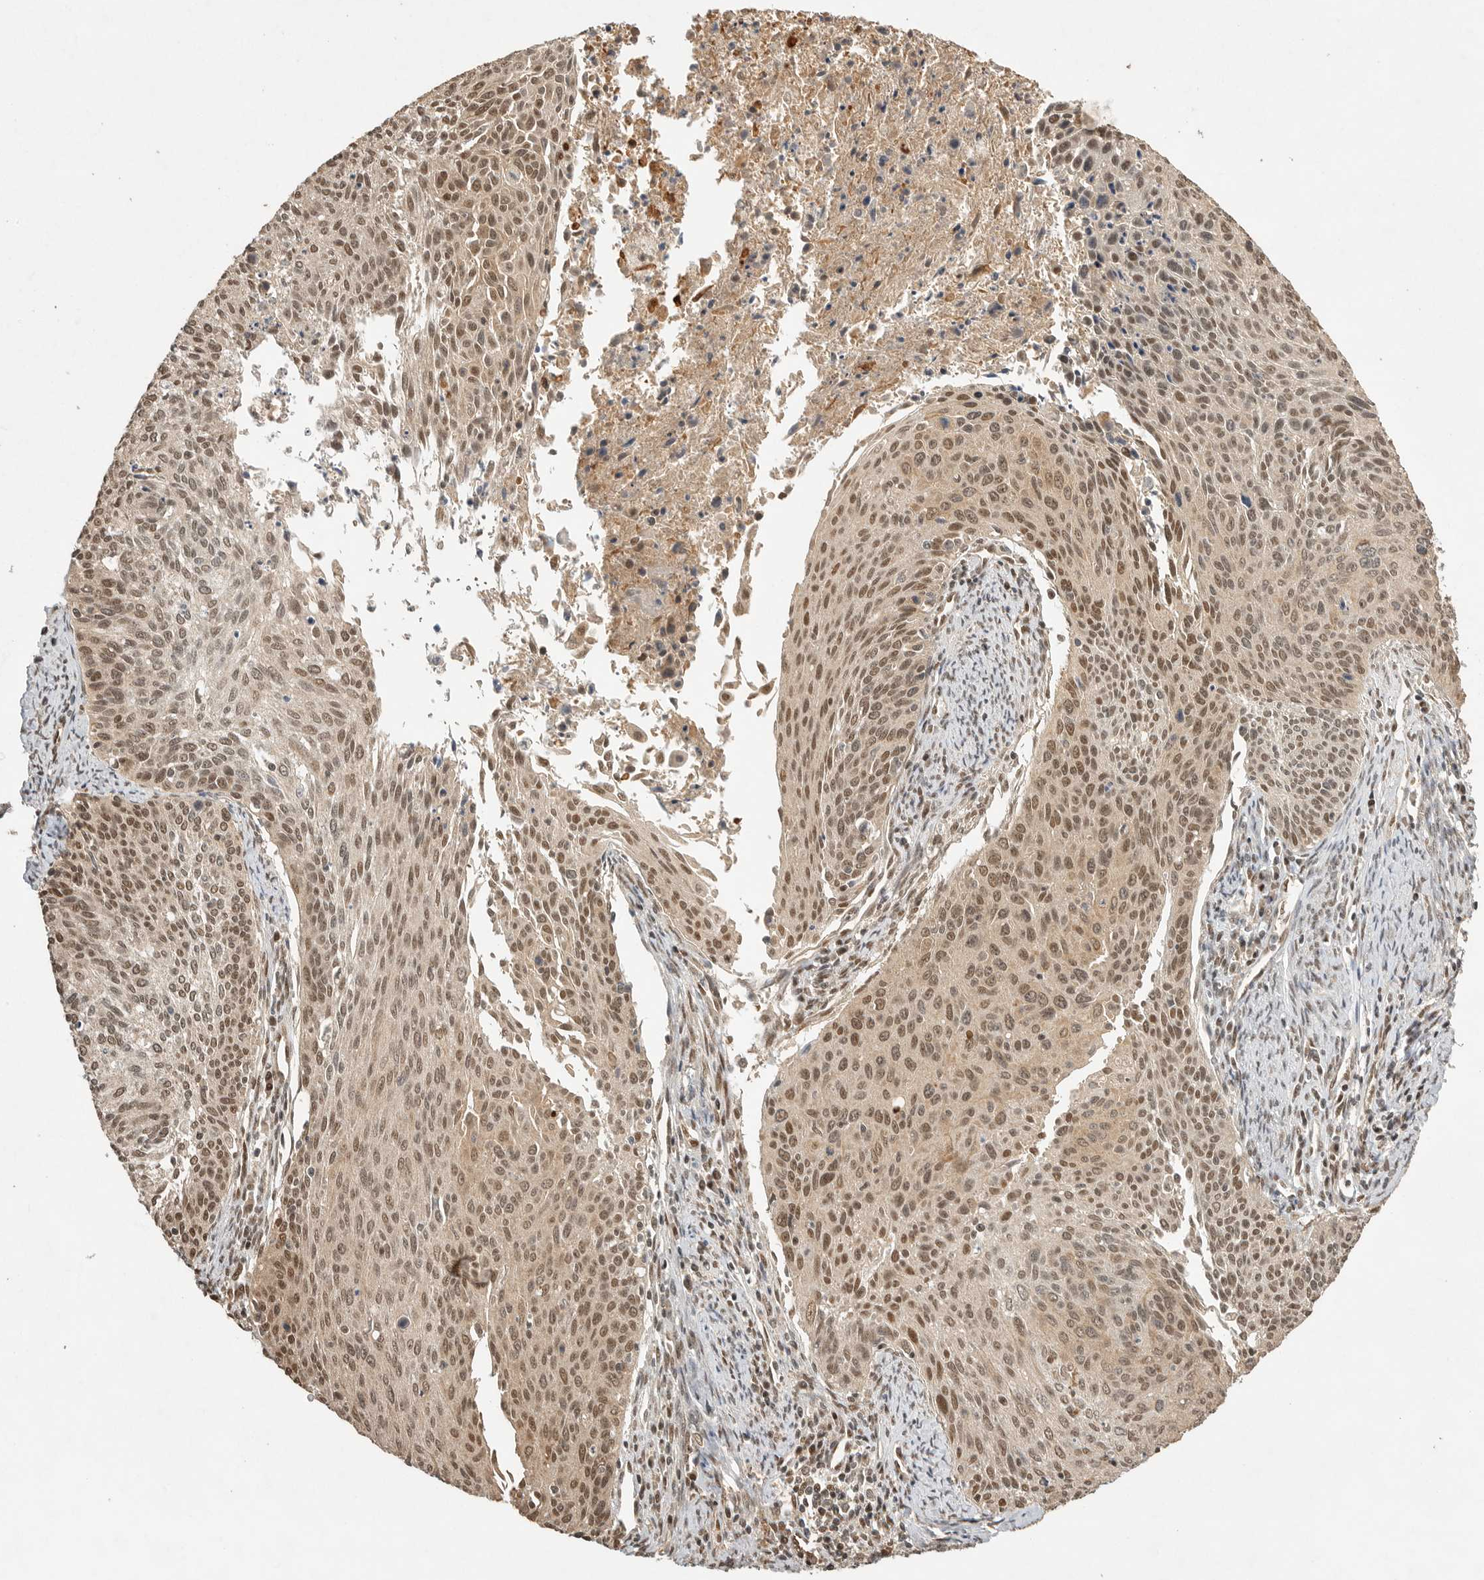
{"staining": {"intensity": "moderate", "quantity": ">75%", "location": "cytoplasmic/membranous,nuclear"}, "tissue": "cervical cancer", "cell_type": "Tumor cells", "image_type": "cancer", "snomed": [{"axis": "morphology", "description": "Squamous cell carcinoma, NOS"}, {"axis": "topography", "description": "Cervix"}], "caption": "Protein analysis of cervical cancer tissue exhibits moderate cytoplasmic/membranous and nuclear staining in about >75% of tumor cells. Using DAB (brown) and hematoxylin (blue) stains, captured at high magnification using brightfield microscopy.", "gene": "DFFA", "patient": {"sex": "female", "age": 55}}